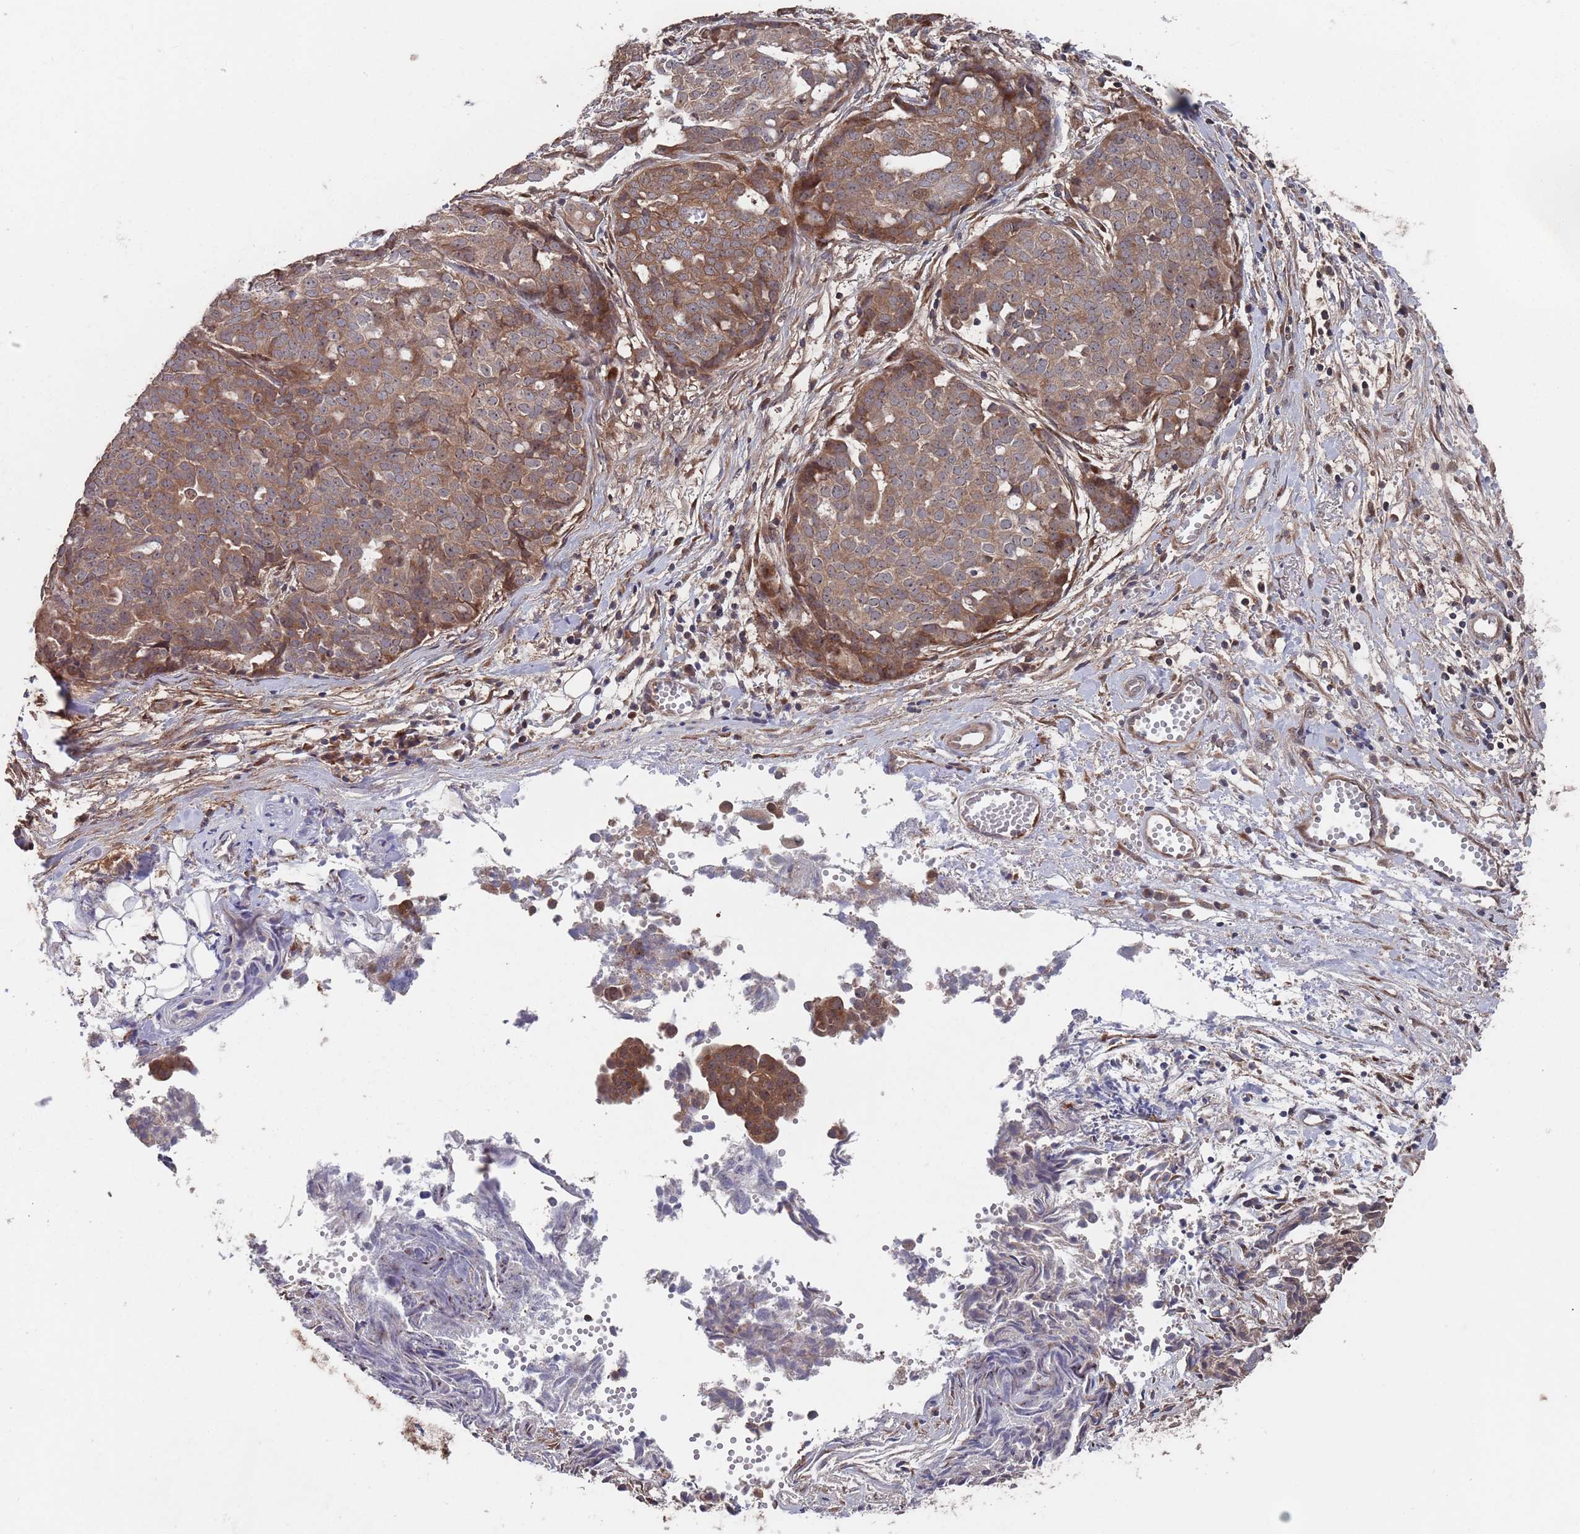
{"staining": {"intensity": "moderate", "quantity": ">75%", "location": "cytoplasmic/membranous"}, "tissue": "ovarian cancer", "cell_type": "Tumor cells", "image_type": "cancer", "snomed": [{"axis": "morphology", "description": "Cystadenocarcinoma, serous, NOS"}, {"axis": "topography", "description": "Soft tissue"}, {"axis": "topography", "description": "Ovary"}], "caption": "Human ovarian cancer stained for a protein (brown) displays moderate cytoplasmic/membranous positive positivity in approximately >75% of tumor cells.", "gene": "UNC45A", "patient": {"sex": "female", "age": 57}}